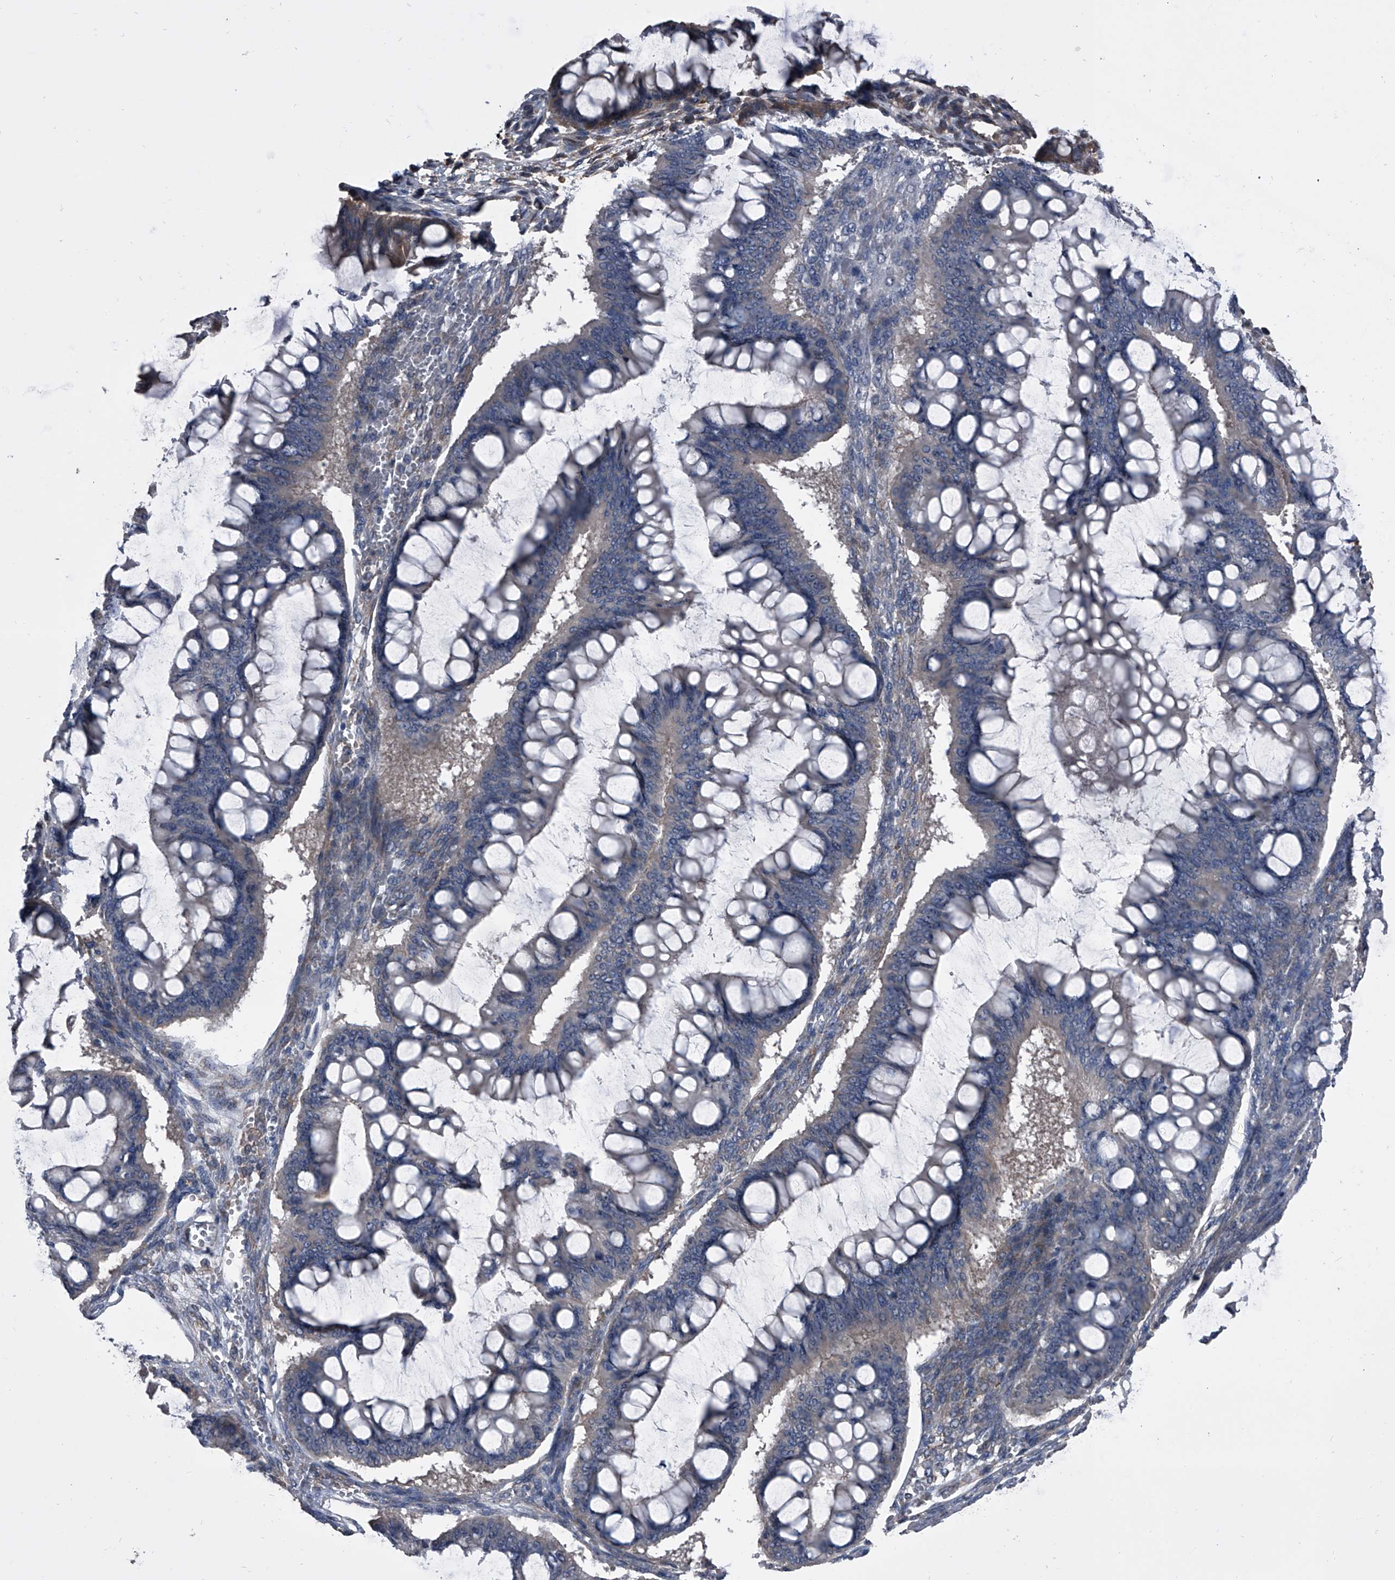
{"staining": {"intensity": "negative", "quantity": "none", "location": "none"}, "tissue": "ovarian cancer", "cell_type": "Tumor cells", "image_type": "cancer", "snomed": [{"axis": "morphology", "description": "Cystadenocarcinoma, mucinous, NOS"}, {"axis": "topography", "description": "Ovary"}], "caption": "The immunohistochemistry (IHC) image has no significant positivity in tumor cells of ovarian cancer tissue.", "gene": "PIP5K1A", "patient": {"sex": "female", "age": 73}}